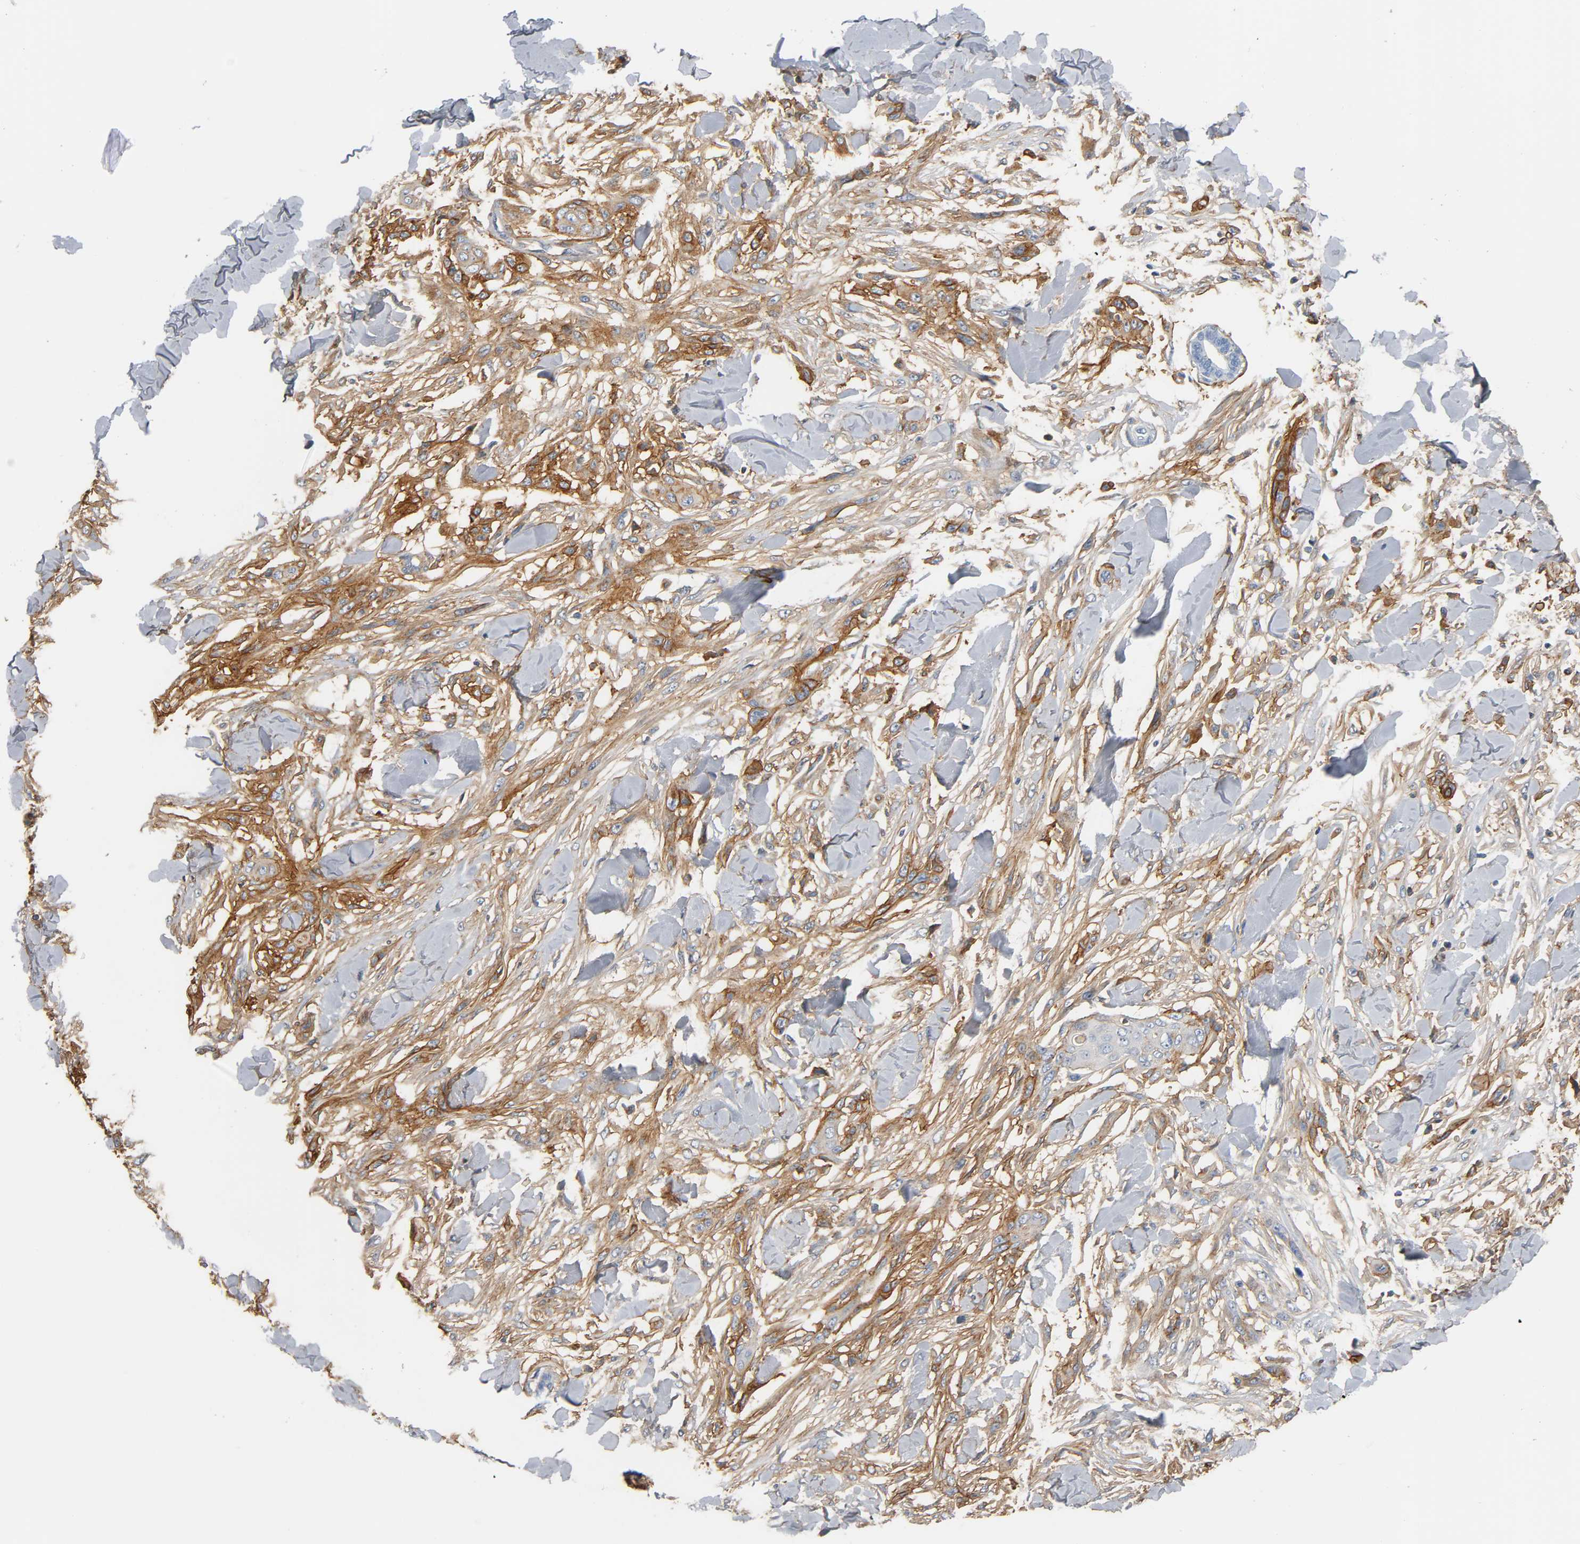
{"staining": {"intensity": "moderate", "quantity": "25%-75%", "location": "cytoplasmic/membranous"}, "tissue": "skin cancer", "cell_type": "Tumor cells", "image_type": "cancer", "snomed": [{"axis": "morphology", "description": "Normal tissue, NOS"}, {"axis": "morphology", "description": "Squamous cell carcinoma, NOS"}, {"axis": "topography", "description": "Skin"}], "caption": "Protein expression analysis of human skin cancer (squamous cell carcinoma) reveals moderate cytoplasmic/membranous positivity in about 25%-75% of tumor cells.", "gene": "ANPEP", "patient": {"sex": "female", "age": 59}}